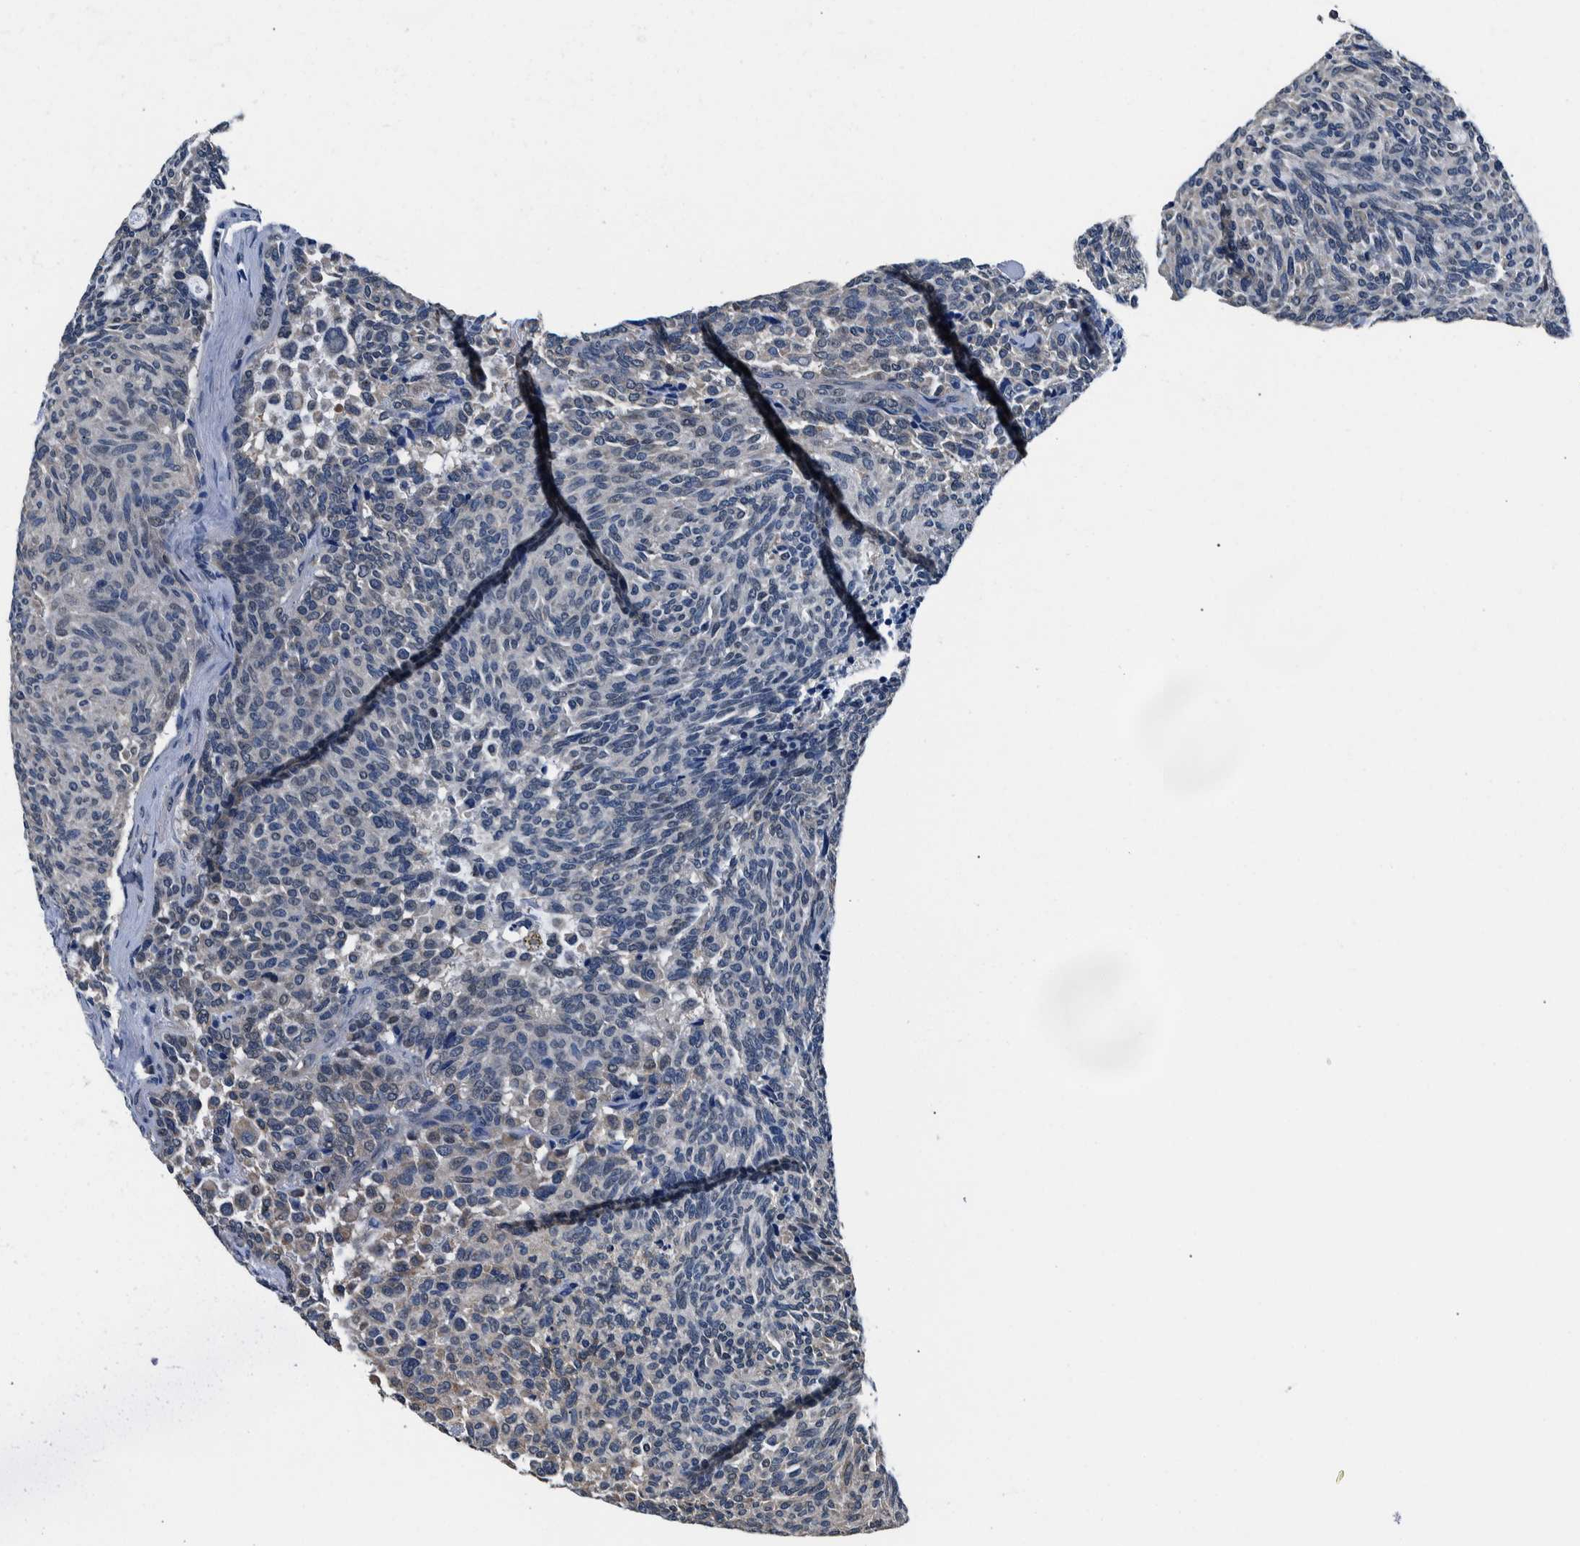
{"staining": {"intensity": "negative", "quantity": "none", "location": "none"}, "tissue": "carcinoid", "cell_type": "Tumor cells", "image_type": "cancer", "snomed": [{"axis": "morphology", "description": "Carcinoid, malignant, NOS"}, {"axis": "topography", "description": "Pancreas"}], "caption": "DAB immunohistochemical staining of human carcinoid displays no significant staining in tumor cells. (Brightfield microscopy of DAB IHC at high magnification).", "gene": "NIBAN2", "patient": {"sex": "female", "age": 54}}